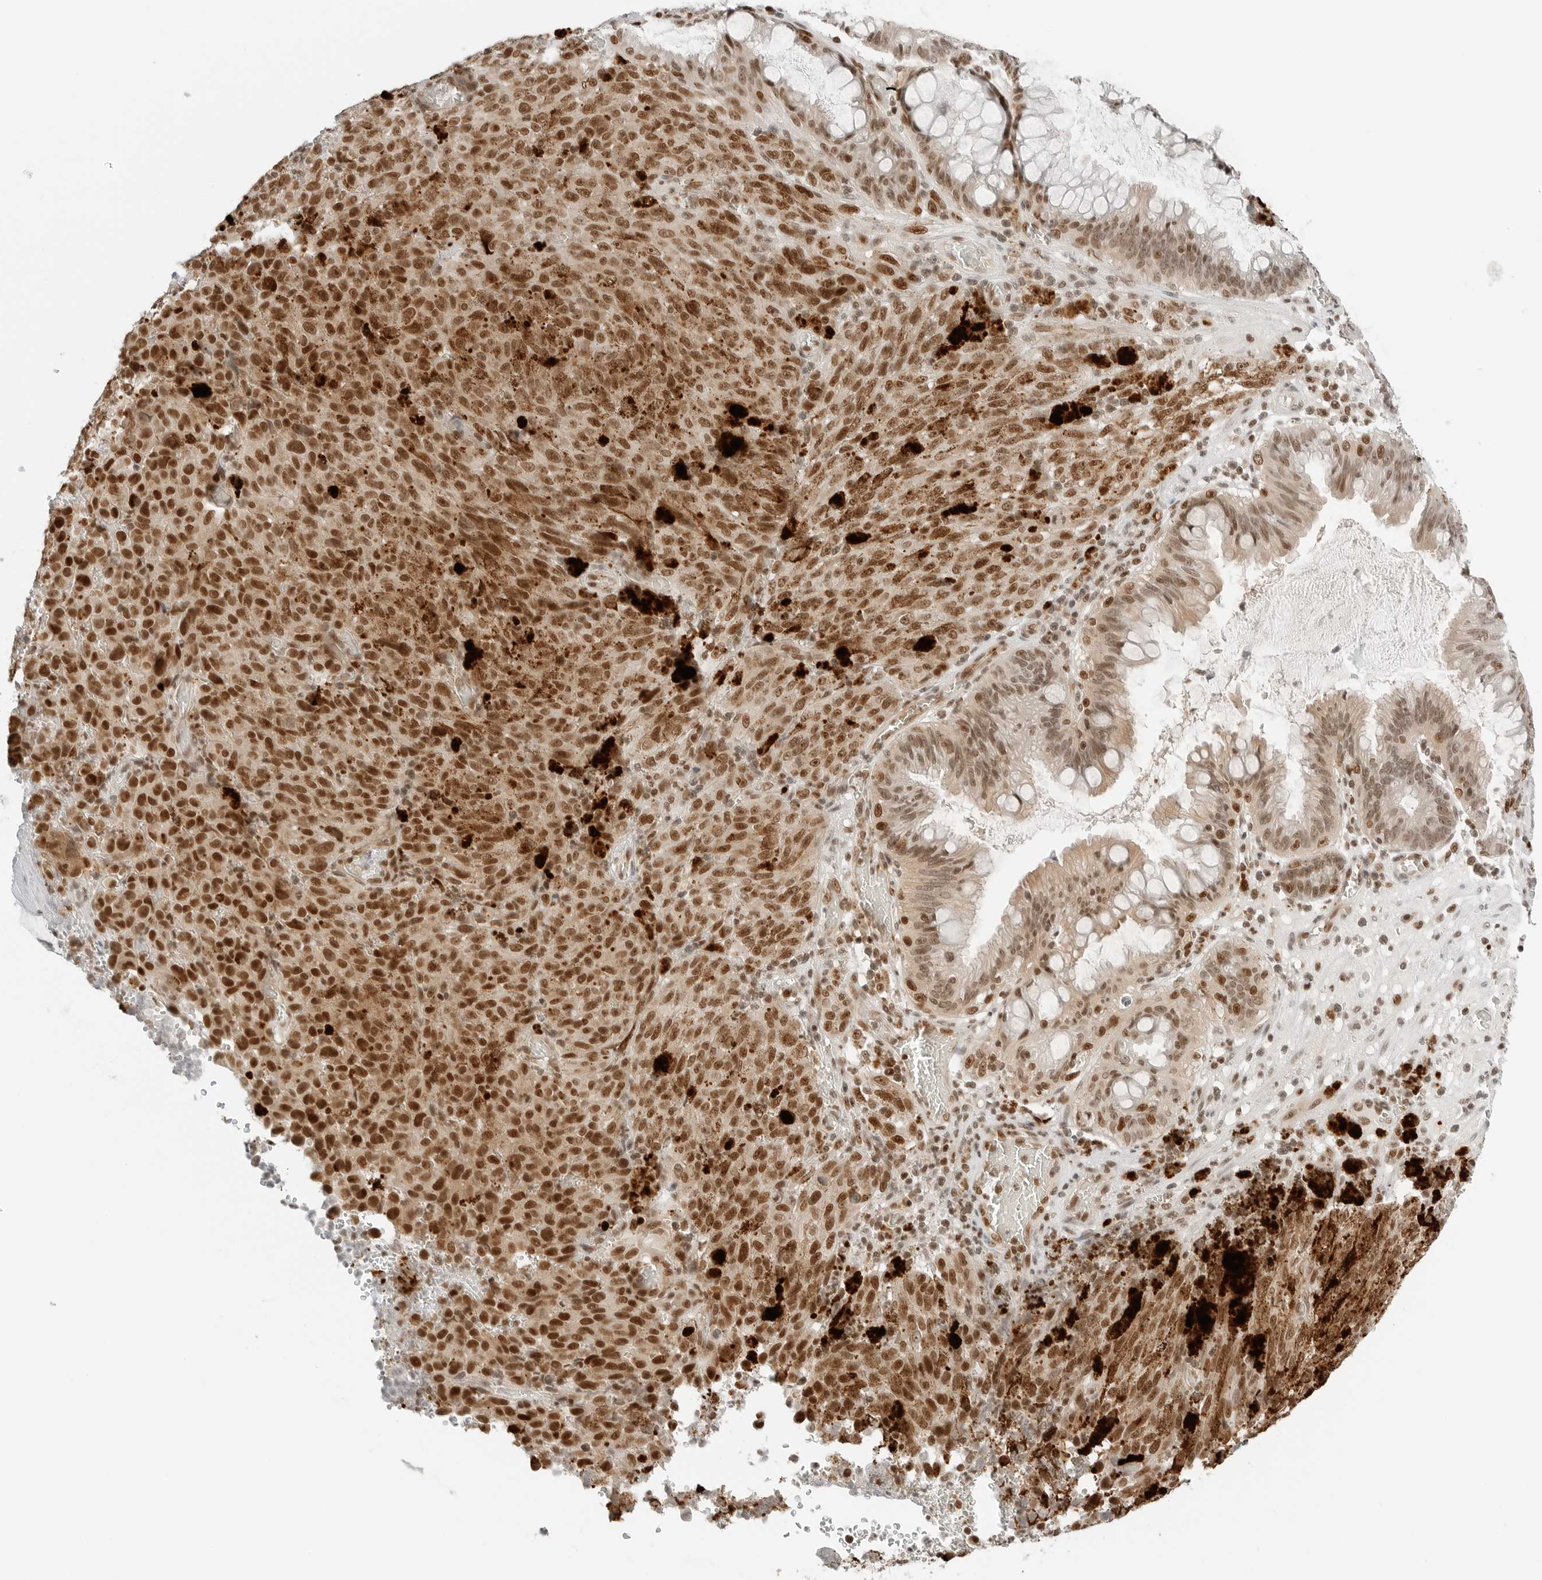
{"staining": {"intensity": "moderate", "quantity": ">75%", "location": "nuclear"}, "tissue": "melanoma", "cell_type": "Tumor cells", "image_type": "cancer", "snomed": [{"axis": "morphology", "description": "Malignant melanoma, NOS"}, {"axis": "topography", "description": "Rectum"}], "caption": "High-magnification brightfield microscopy of melanoma stained with DAB (brown) and counterstained with hematoxylin (blue). tumor cells exhibit moderate nuclear expression is present in about>75% of cells.", "gene": "CRTC2", "patient": {"sex": "female", "age": 81}}